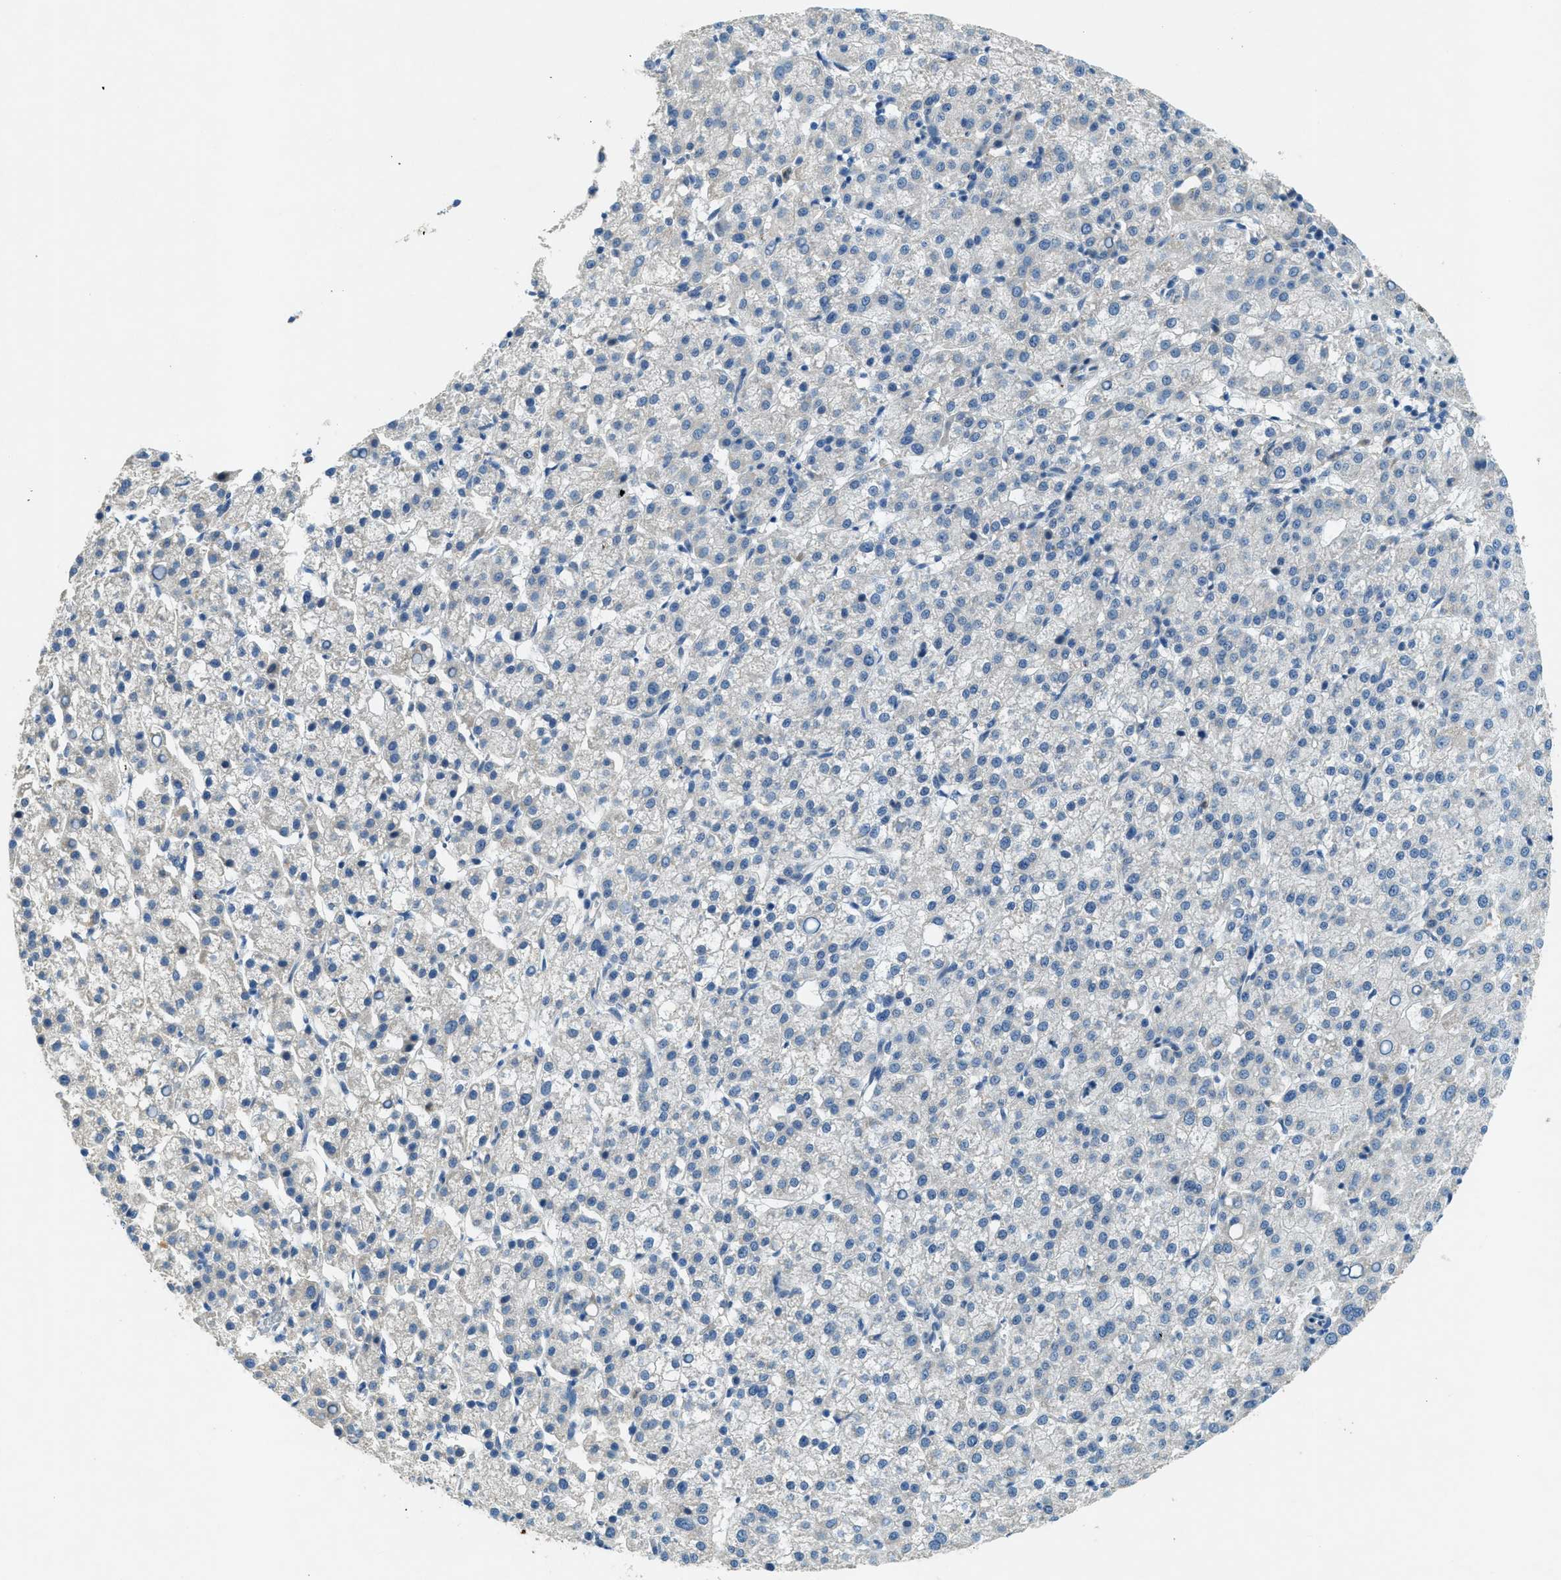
{"staining": {"intensity": "negative", "quantity": "none", "location": "none"}, "tissue": "liver cancer", "cell_type": "Tumor cells", "image_type": "cancer", "snomed": [{"axis": "morphology", "description": "Carcinoma, Hepatocellular, NOS"}, {"axis": "topography", "description": "Liver"}], "caption": "Immunohistochemical staining of human liver cancer reveals no significant staining in tumor cells. The staining was performed using DAB (3,3'-diaminobenzidine) to visualize the protein expression in brown, while the nuclei were stained in blue with hematoxylin (Magnification: 20x).", "gene": "SNX14", "patient": {"sex": "female", "age": 58}}